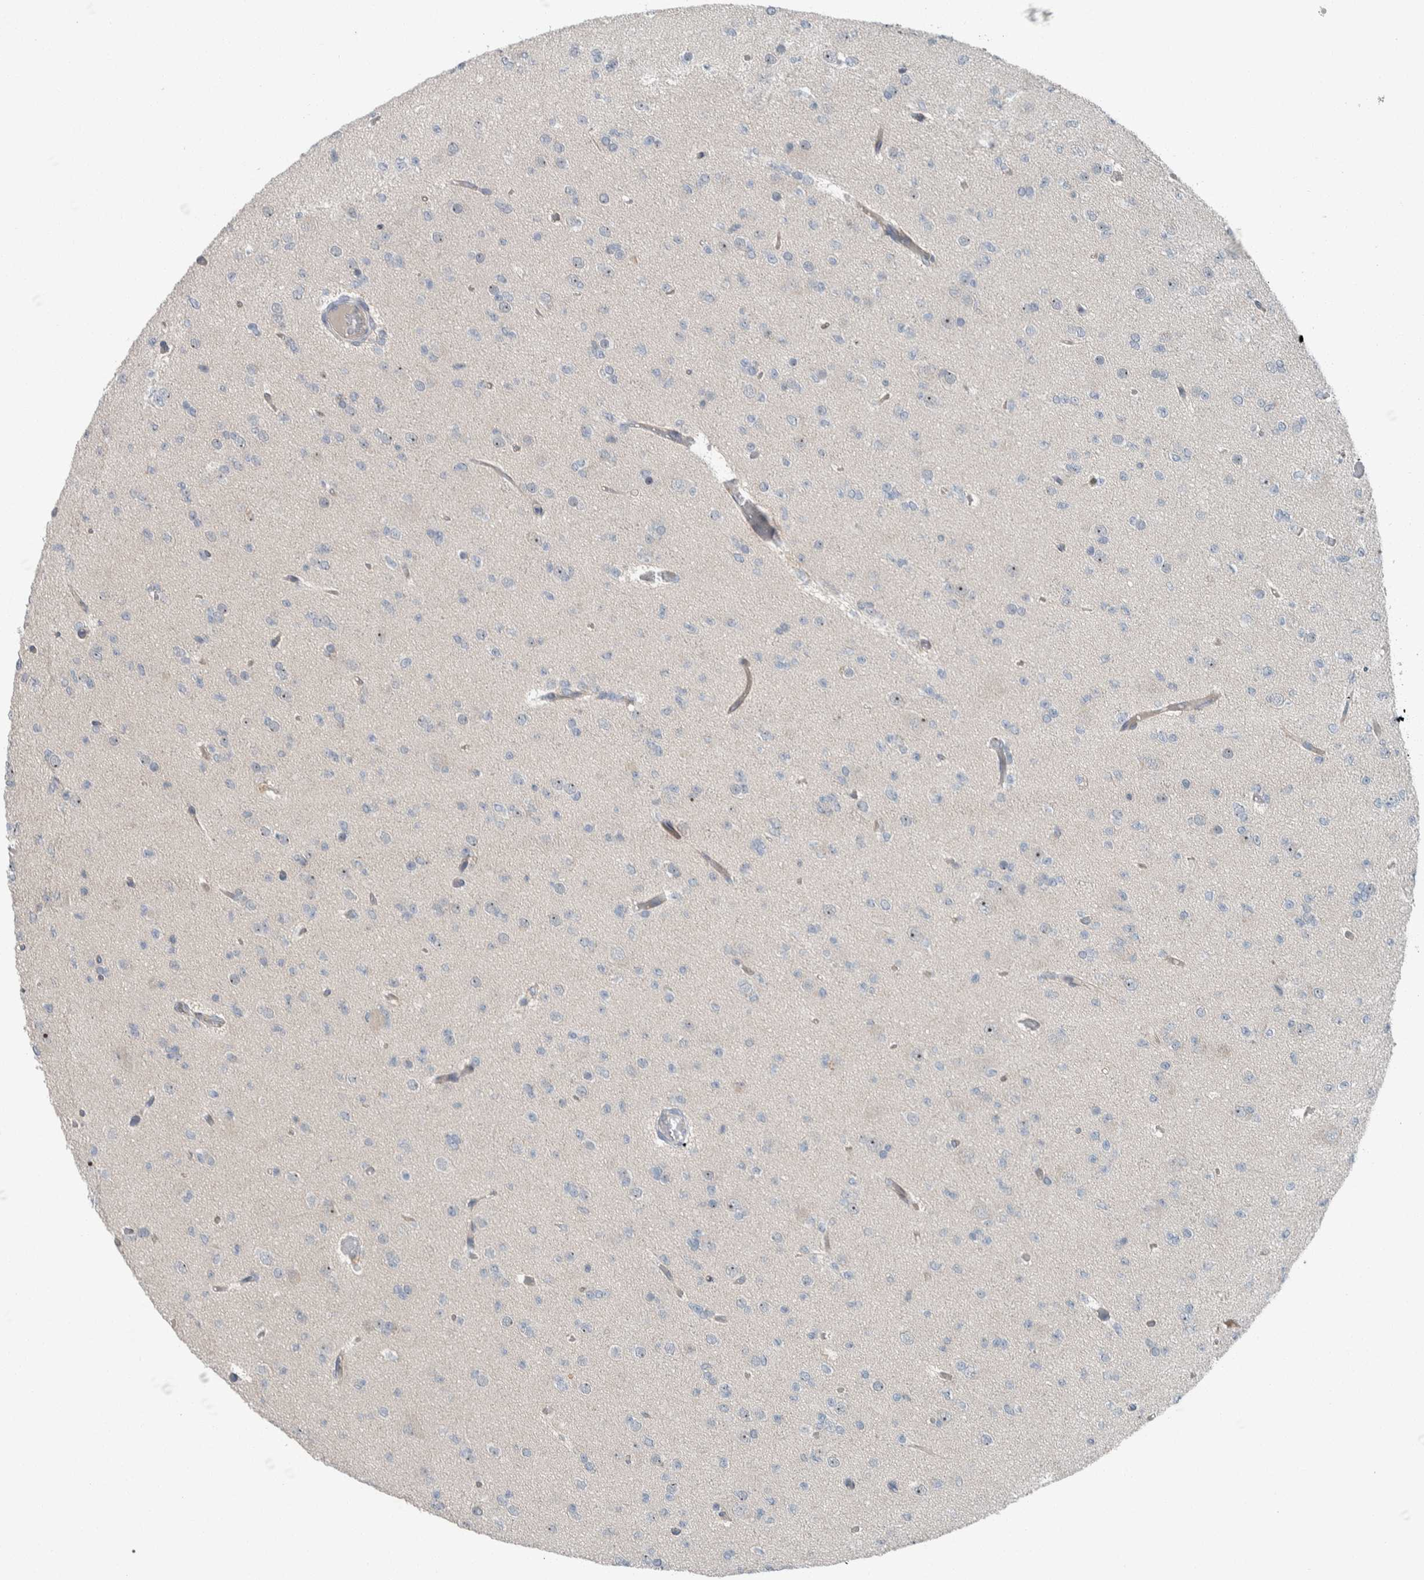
{"staining": {"intensity": "negative", "quantity": "none", "location": "none"}, "tissue": "glioma", "cell_type": "Tumor cells", "image_type": "cancer", "snomed": [{"axis": "morphology", "description": "Glioma, malignant, Low grade"}, {"axis": "topography", "description": "Brain"}], "caption": "Immunohistochemistry (IHC) of glioma exhibits no expression in tumor cells.", "gene": "USP25", "patient": {"sex": "female", "age": 22}}